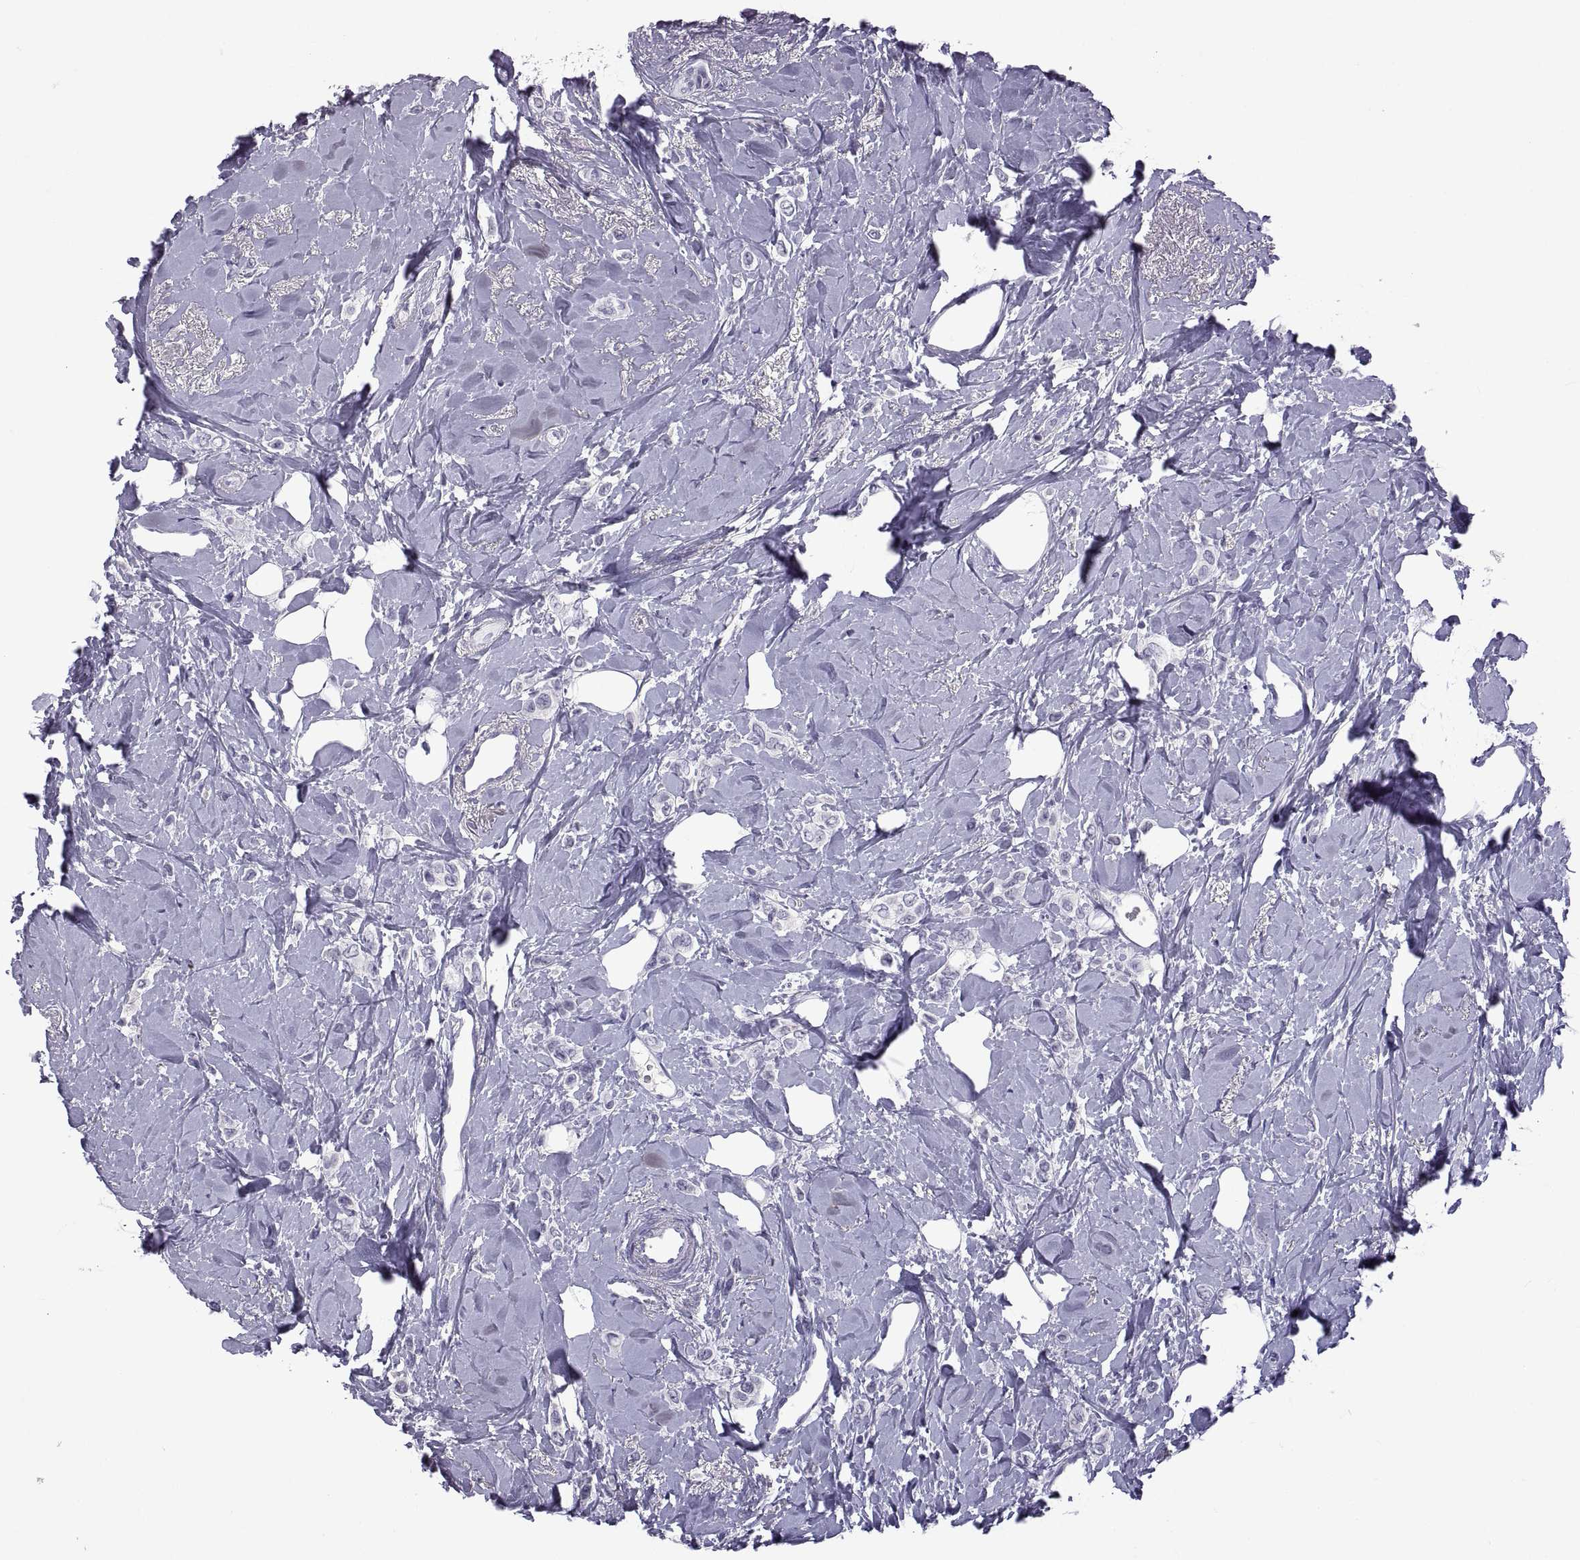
{"staining": {"intensity": "negative", "quantity": "none", "location": "none"}, "tissue": "breast cancer", "cell_type": "Tumor cells", "image_type": "cancer", "snomed": [{"axis": "morphology", "description": "Lobular carcinoma"}, {"axis": "topography", "description": "Breast"}], "caption": "DAB immunohistochemical staining of human breast cancer displays no significant expression in tumor cells.", "gene": "RDM1", "patient": {"sex": "female", "age": 66}}